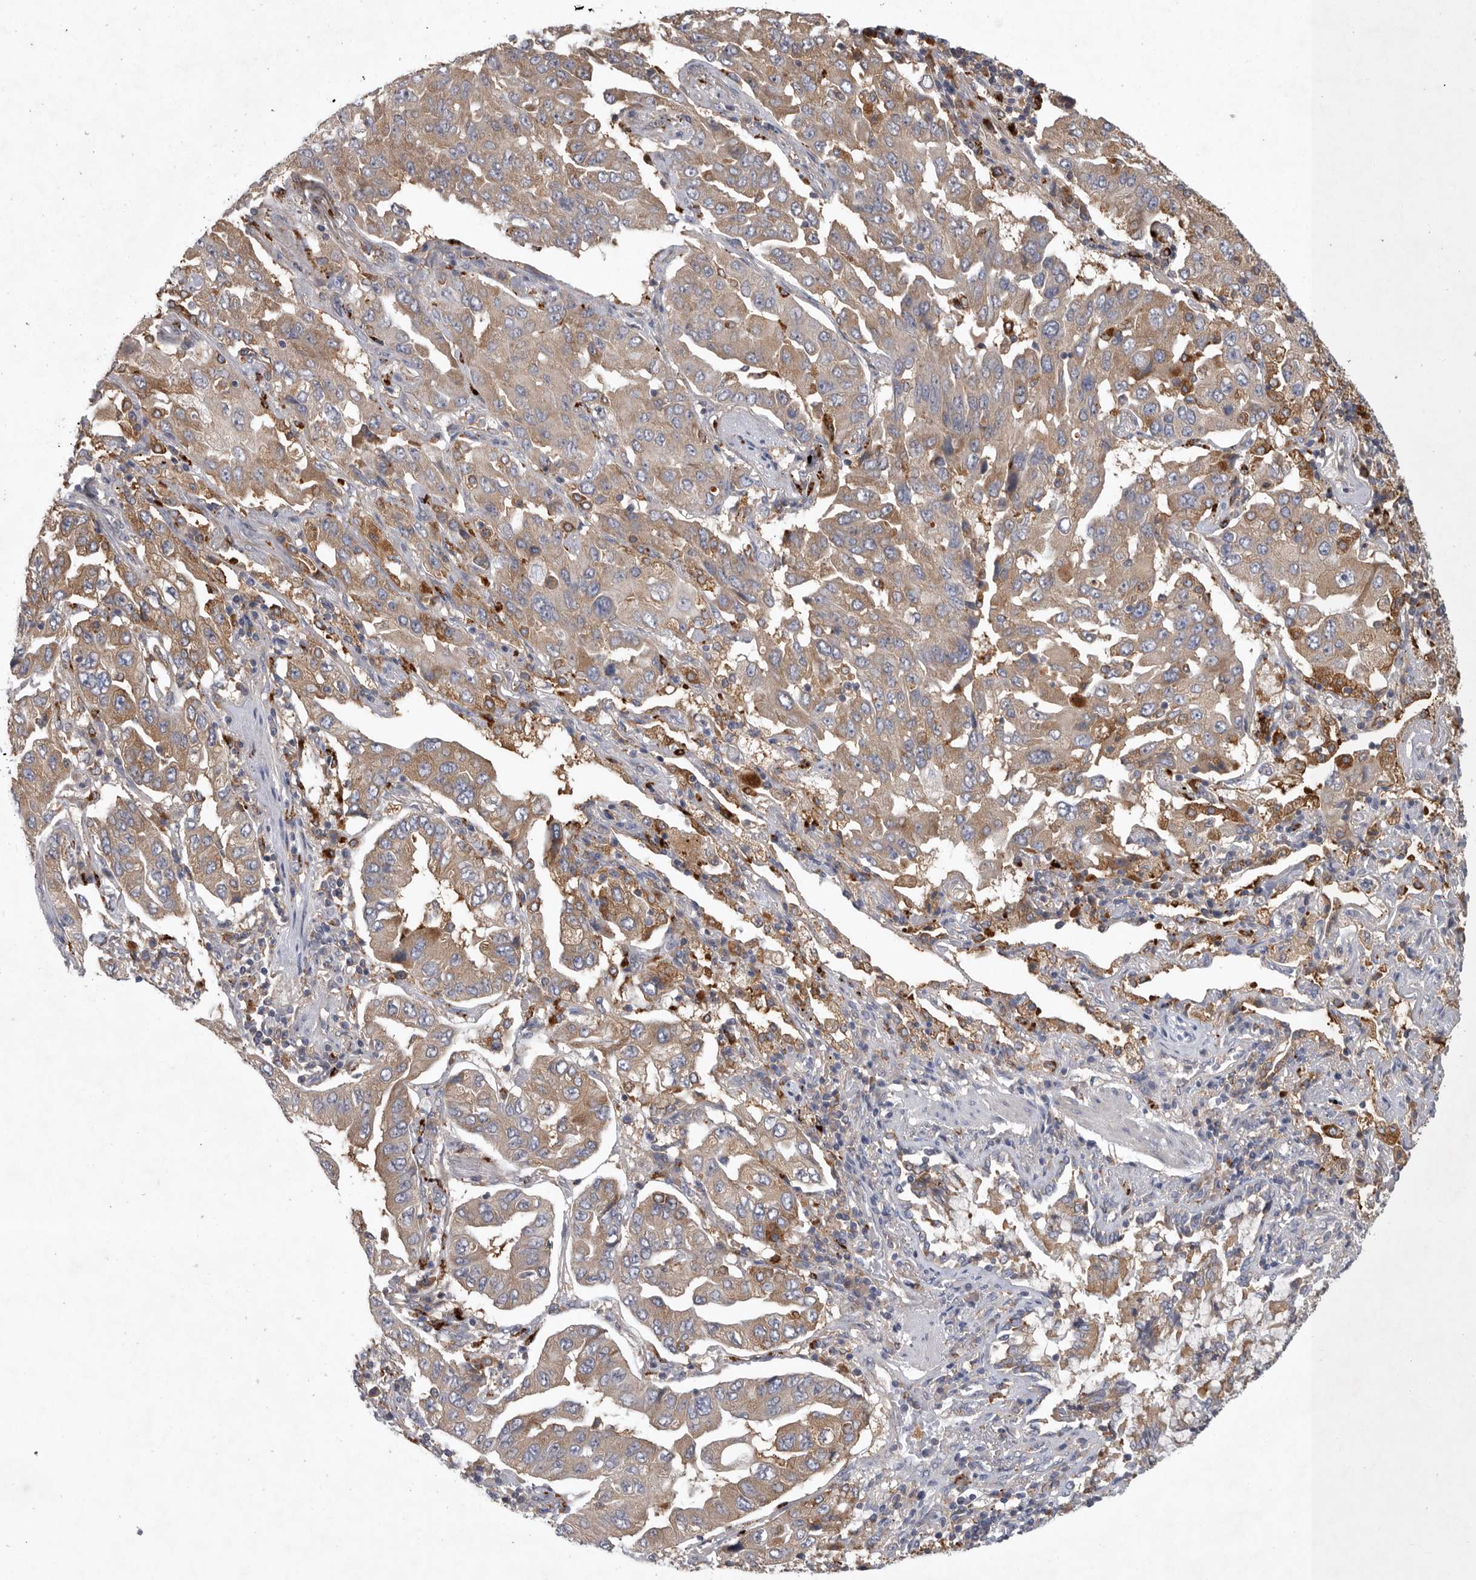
{"staining": {"intensity": "weak", "quantity": ">75%", "location": "cytoplasmic/membranous"}, "tissue": "lung cancer", "cell_type": "Tumor cells", "image_type": "cancer", "snomed": [{"axis": "morphology", "description": "Adenocarcinoma, NOS"}, {"axis": "topography", "description": "Lung"}], "caption": "Adenocarcinoma (lung) stained with immunohistochemistry exhibits weak cytoplasmic/membranous staining in approximately >75% of tumor cells.", "gene": "C1orf109", "patient": {"sex": "female", "age": 65}}